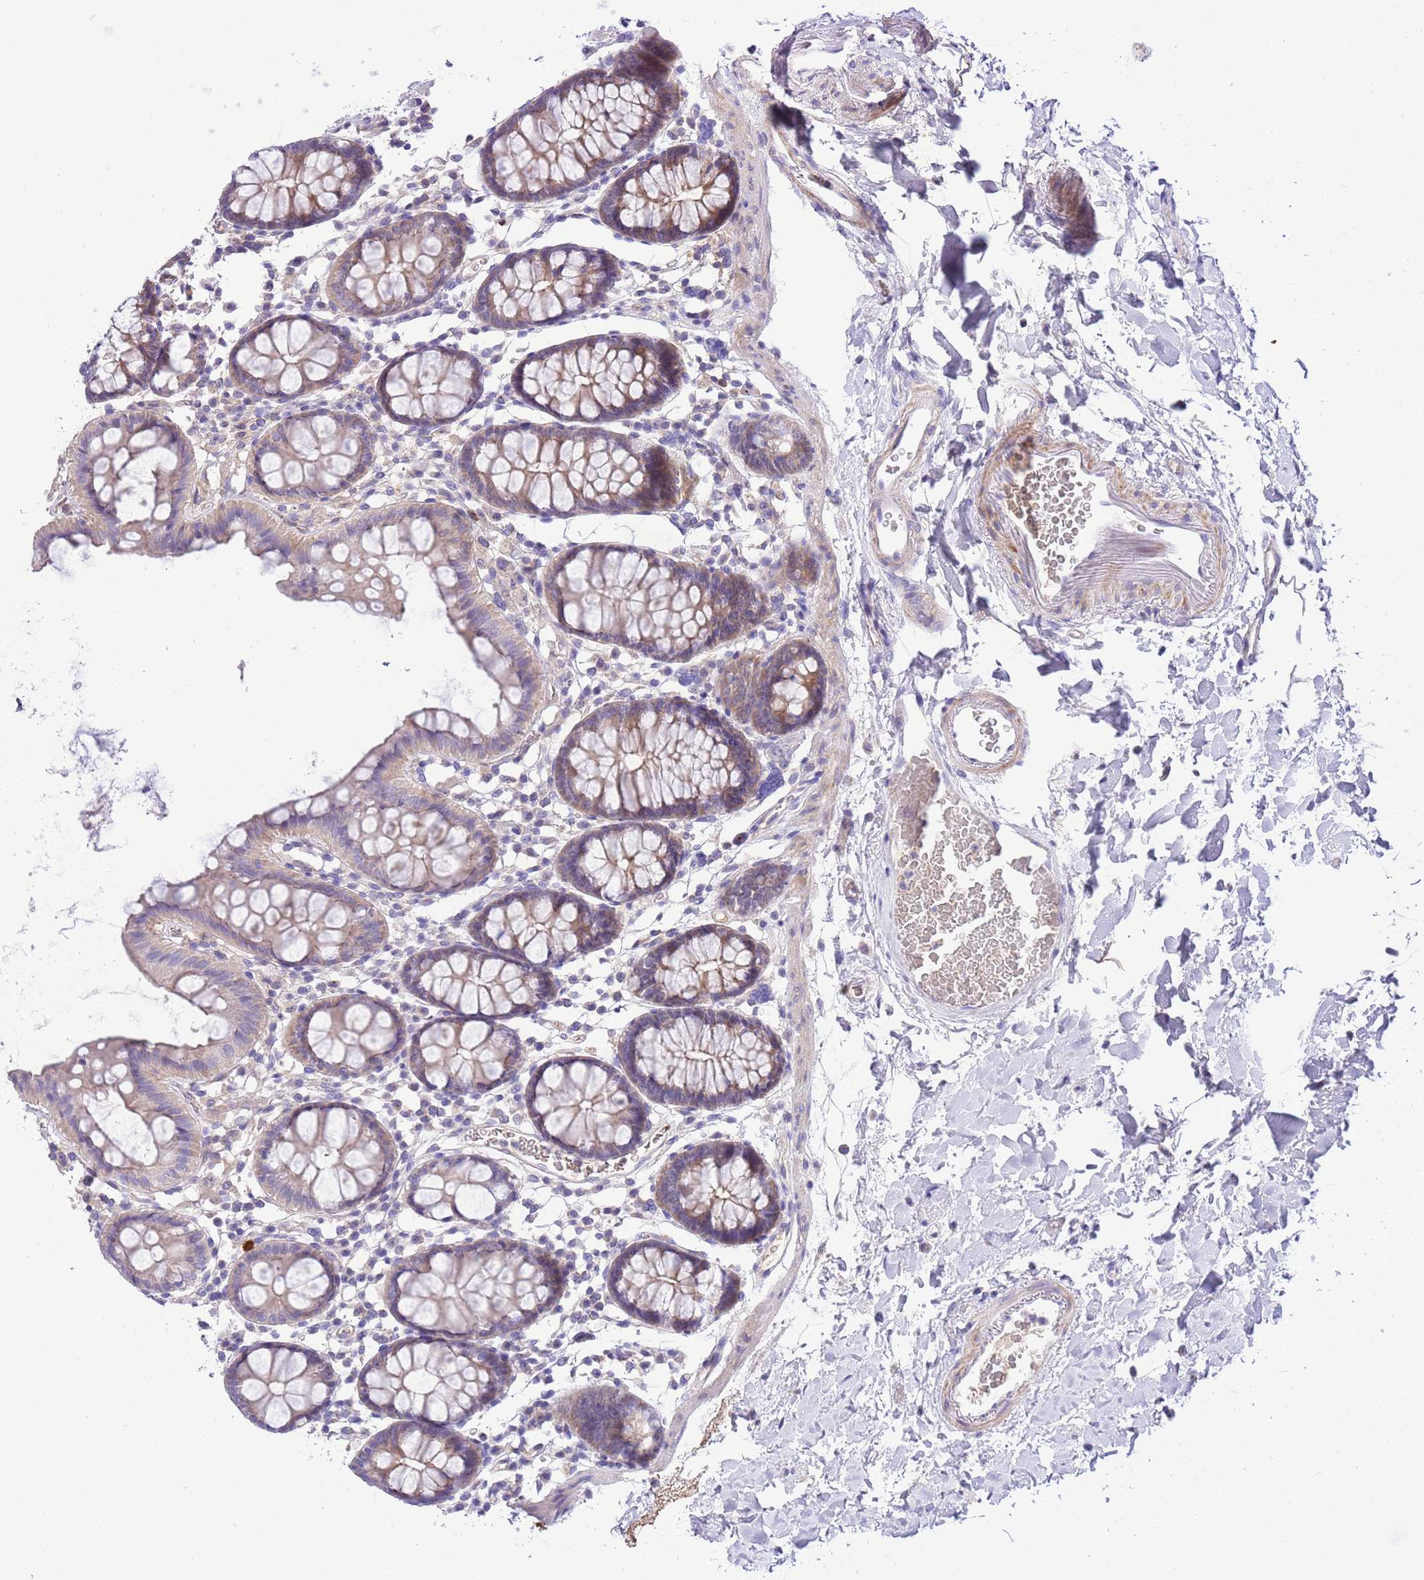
{"staining": {"intensity": "weak", "quantity": ">75%", "location": "cytoplasmic/membranous"}, "tissue": "colon", "cell_type": "Endothelial cells", "image_type": "normal", "snomed": [{"axis": "morphology", "description": "Normal tissue, NOS"}, {"axis": "topography", "description": "Colon"}], "caption": "About >75% of endothelial cells in normal human colon show weak cytoplasmic/membranous protein positivity as visualized by brown immunohistochemical staining.", "gene": "PRR32", "patient": {"sex": "male", "age": 75}}